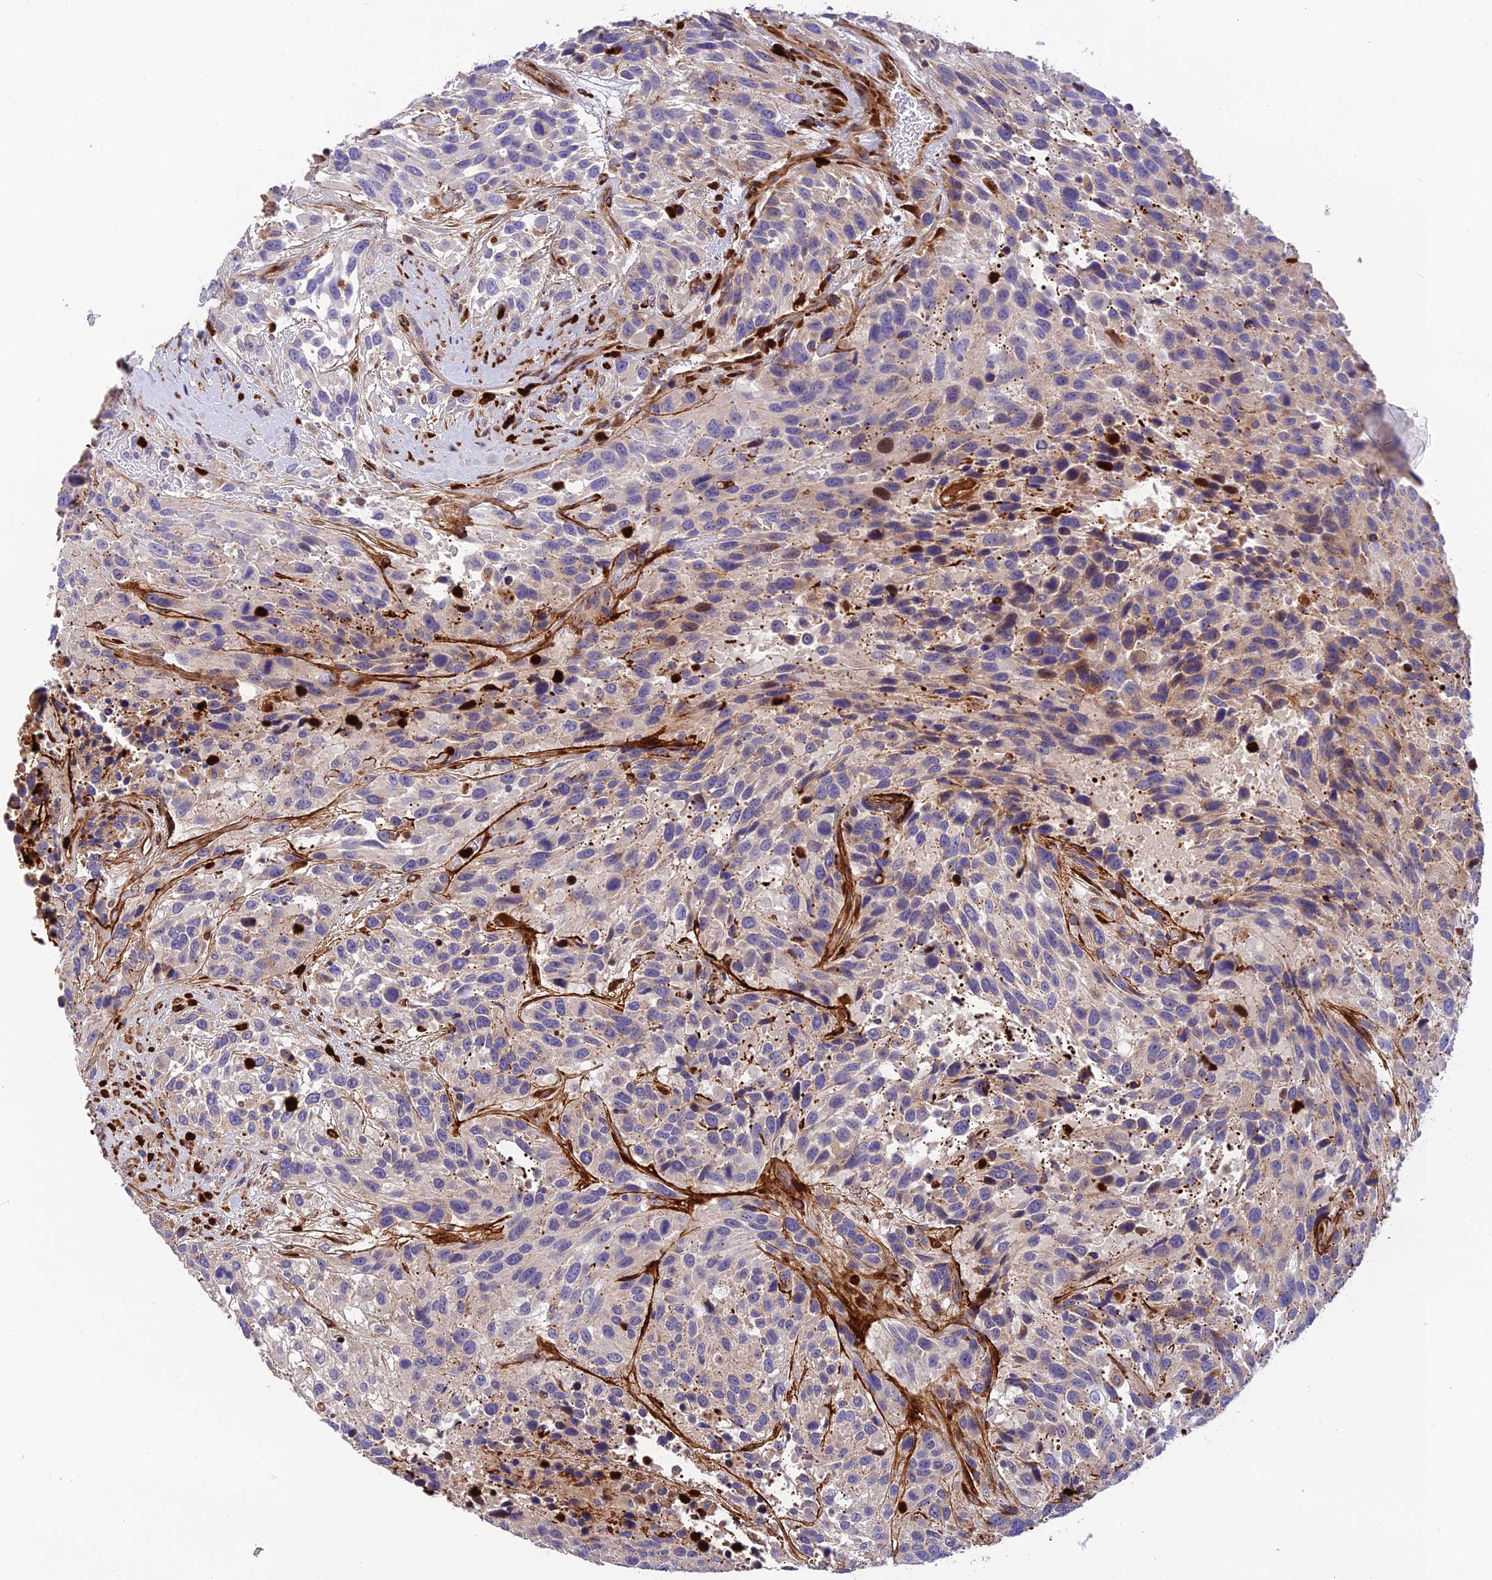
{"staining": {"intensity": "moderate", "quantity": "<25%", "location": "cytoplasmic/membranous,nuclear"}, "tissue": "urothelial cancer", "cell_type": "Tumor cells", "image_type": "cancer", "snomed": [{"axis": "morphology", "description": "Urothelial carcinoma, High grade"}, {"axis": "topography", "description": "Urinary bladder"}], "caption": "Tumor cells exhibit low levels of moderate cytoplasmic/membranous and nuclear positivity in approximately <25% of cells in human urothelial cancer. The staining is performed using DAB brown chromogen to label protein expression. The nuclei are counter-stained blue using hematoxylin.", "gene": "CPSF4L", "patient": {"sex": "female", "age": 70}}